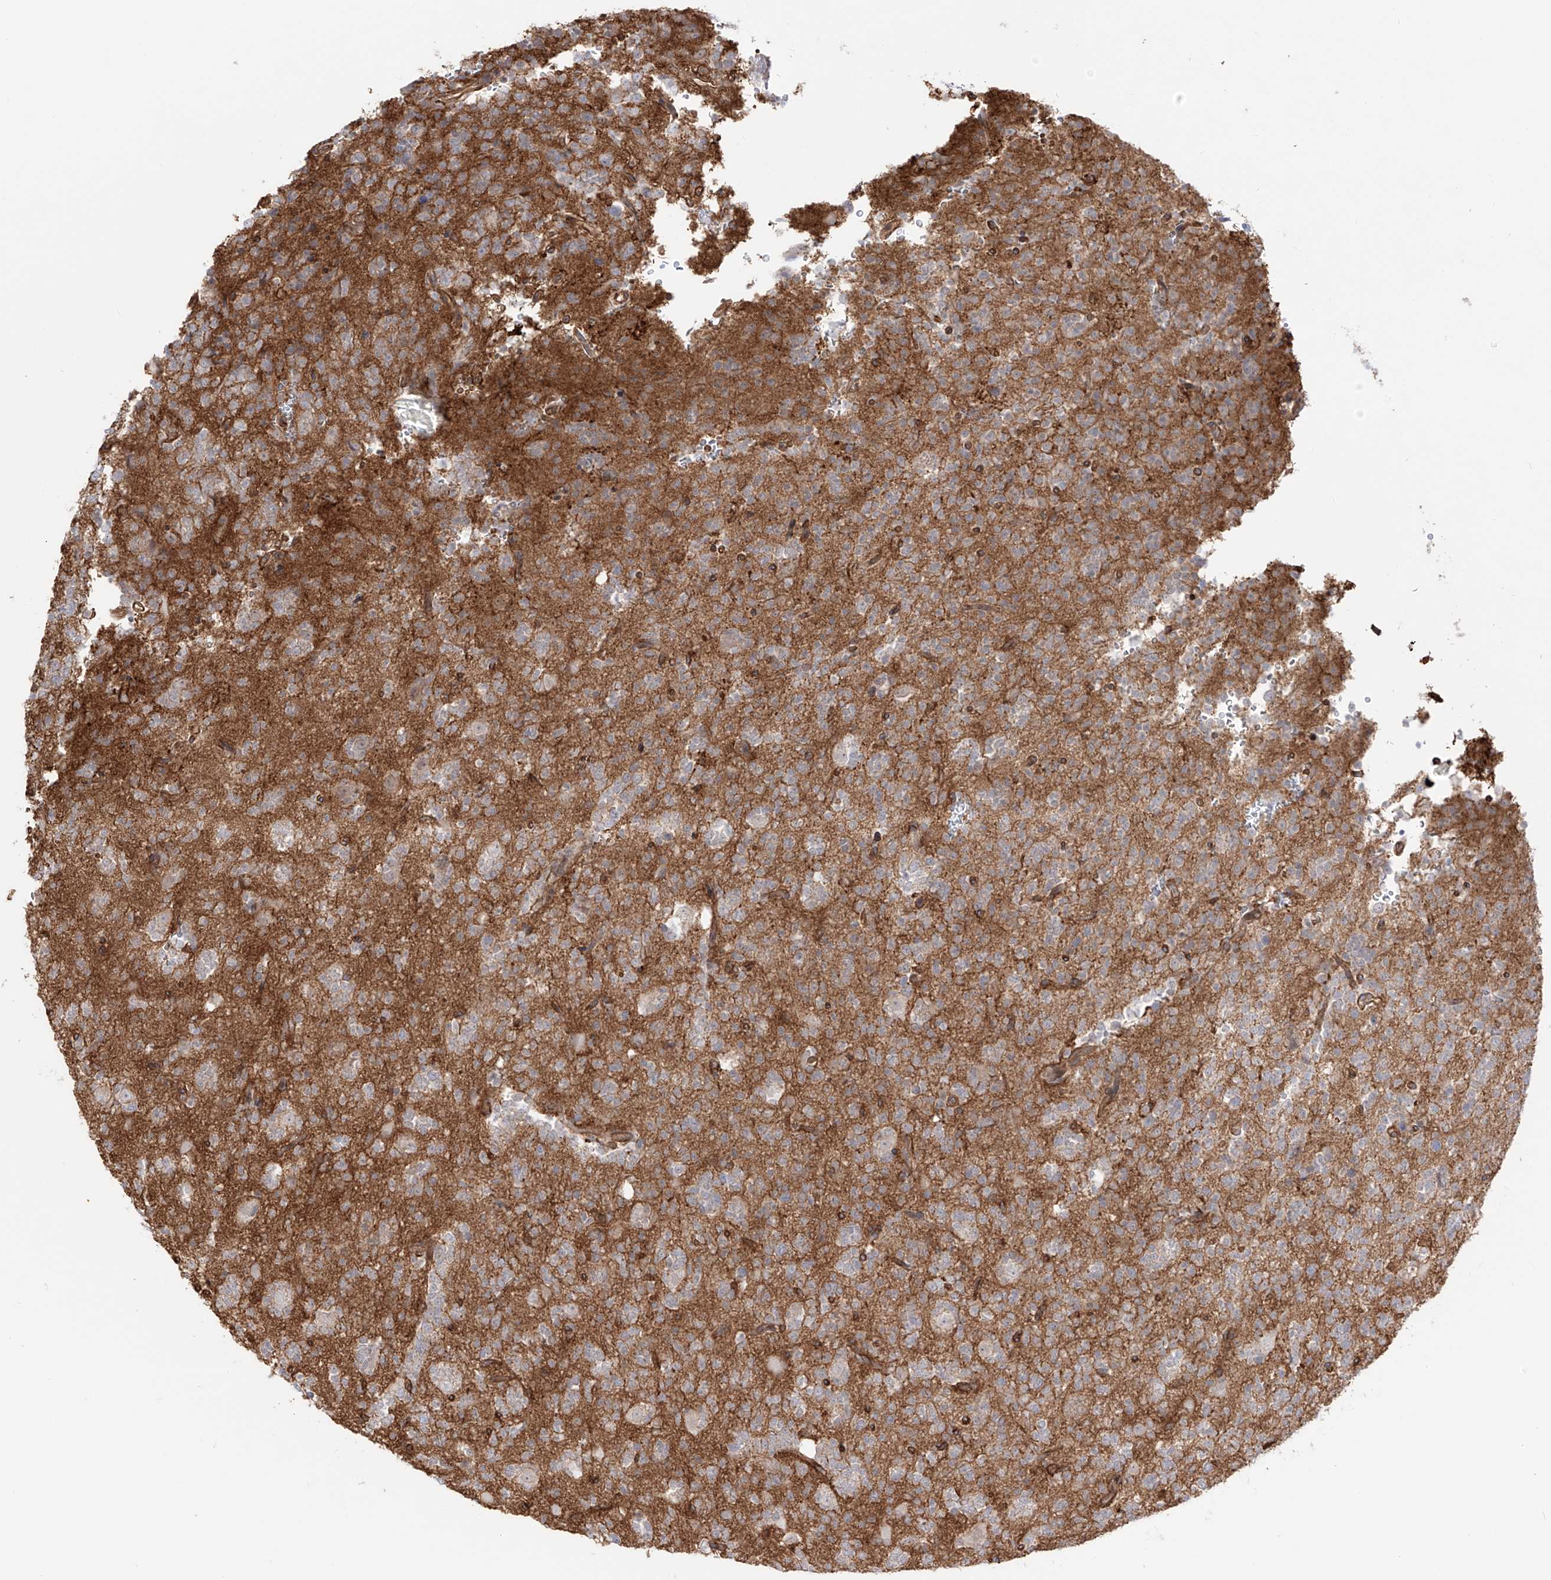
{"staining": {"intensity": "negative", "quantity": "none", "location": "none"}, "tissue": "glioma", "cell_type": "Tumor cells", "image_type": "cancer", "snomed": [{"axis": "morphology", "description": "Glioma, malignant, High grade"}, {"axis": "topography", "description": "Brain"}], "caption": "This is a photomicrograph of immunohistochemistry staining of high-grade glioma (malignant), which shows no expression in tumor cells.", "gene": "ZNF180", "patient": {"sex": "female", "age": 62}}